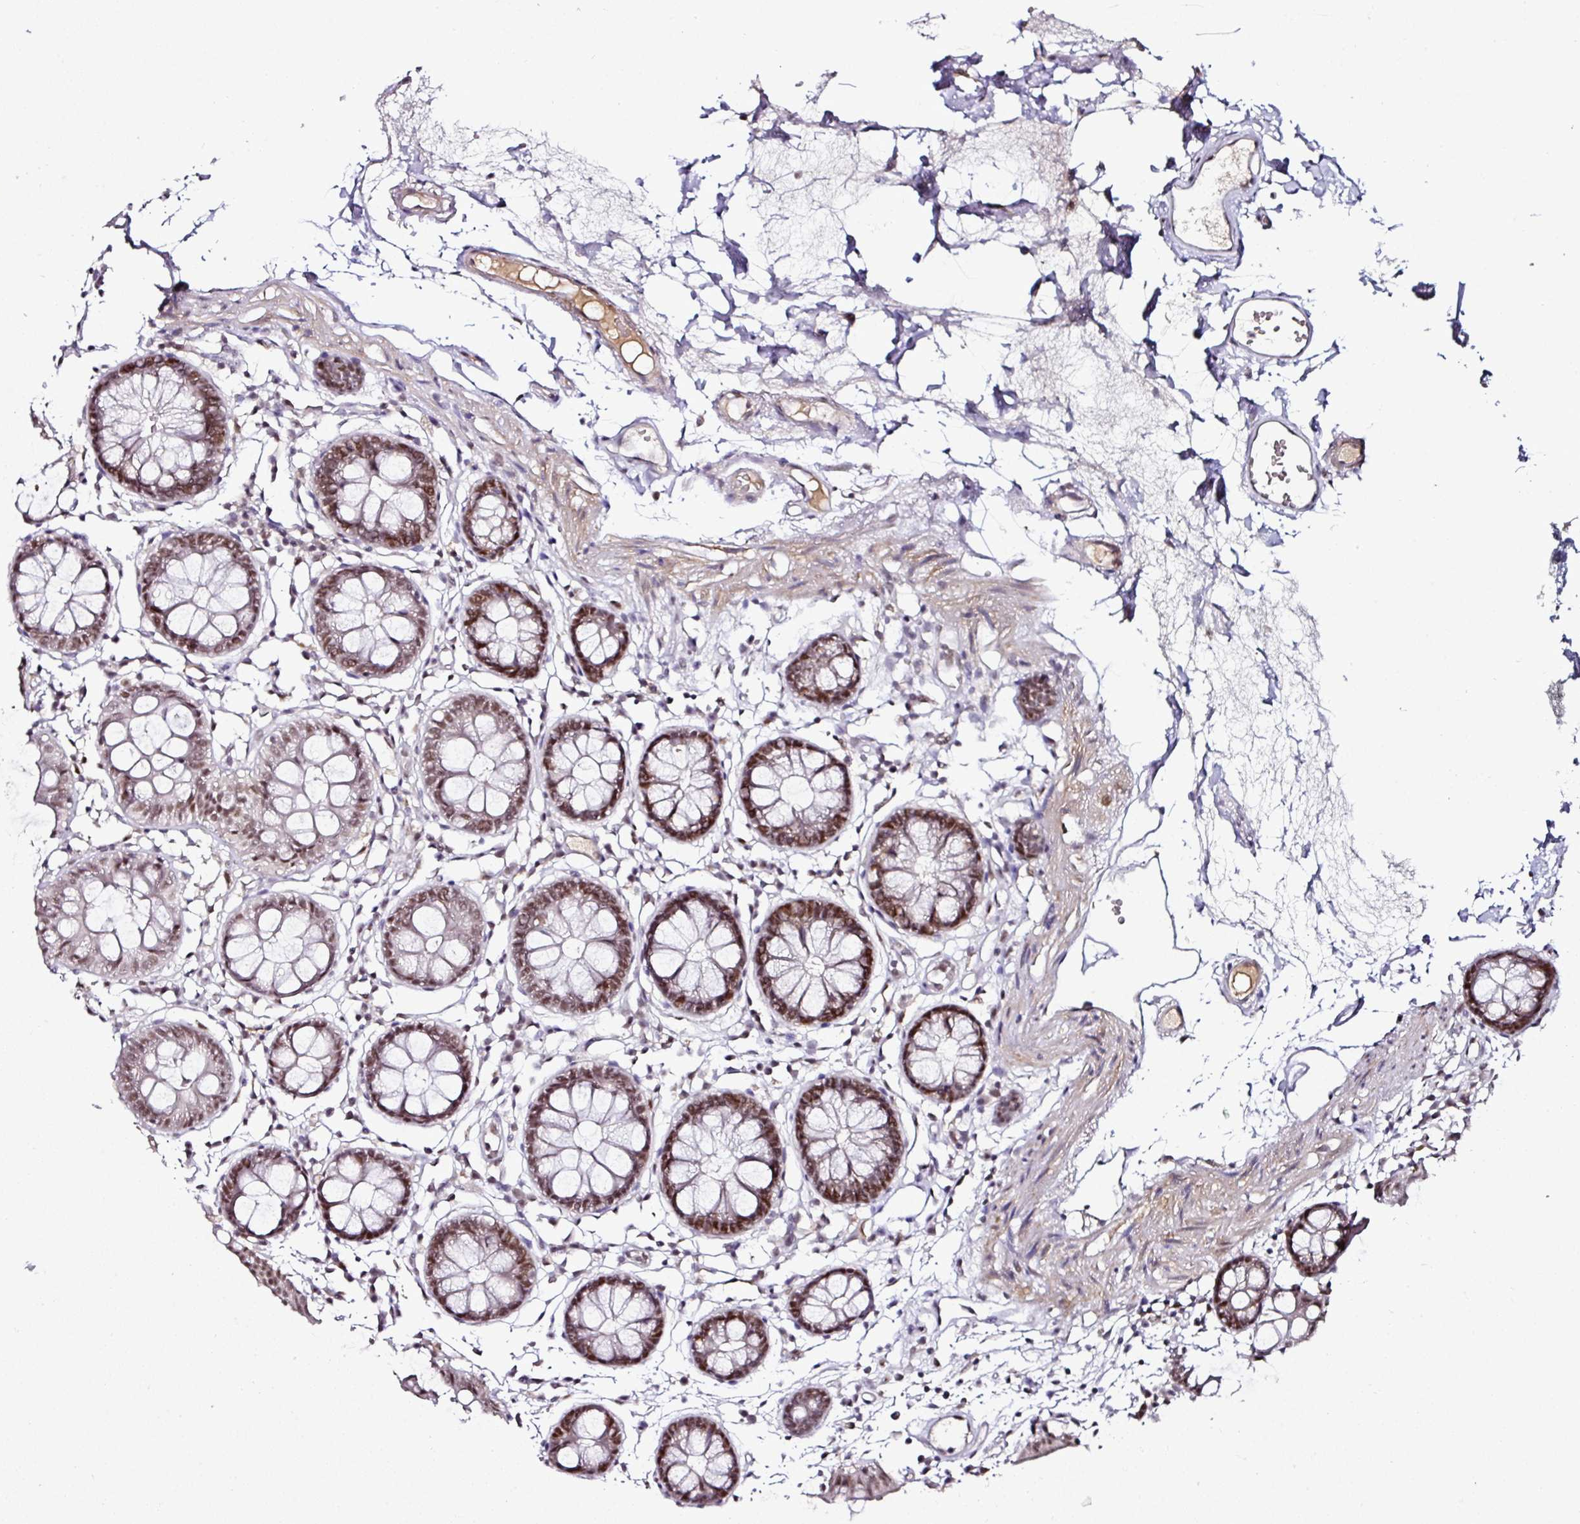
{"staining": {"intensity": "weak", "quantity": ">75%", "location": "cytoplasmic/membranous,nuclear"}, "tissue": "colon", "cell_type": "Endothelial cells", "image_type": "normal", "snomed": [{"axis": "morphology", "description": "Normal tissue, NOS"}, {"axis": "topography", "description": "Colon"}], "caption": "Endothelial cells show low levels of weak cytoplasmic/membranous,nuclear positivity in about >75% of cells in unremarkable colon. Nuclei are stained in blue.", "gene": "KLF16", "patient": {"sex": "female", "age": 84}}